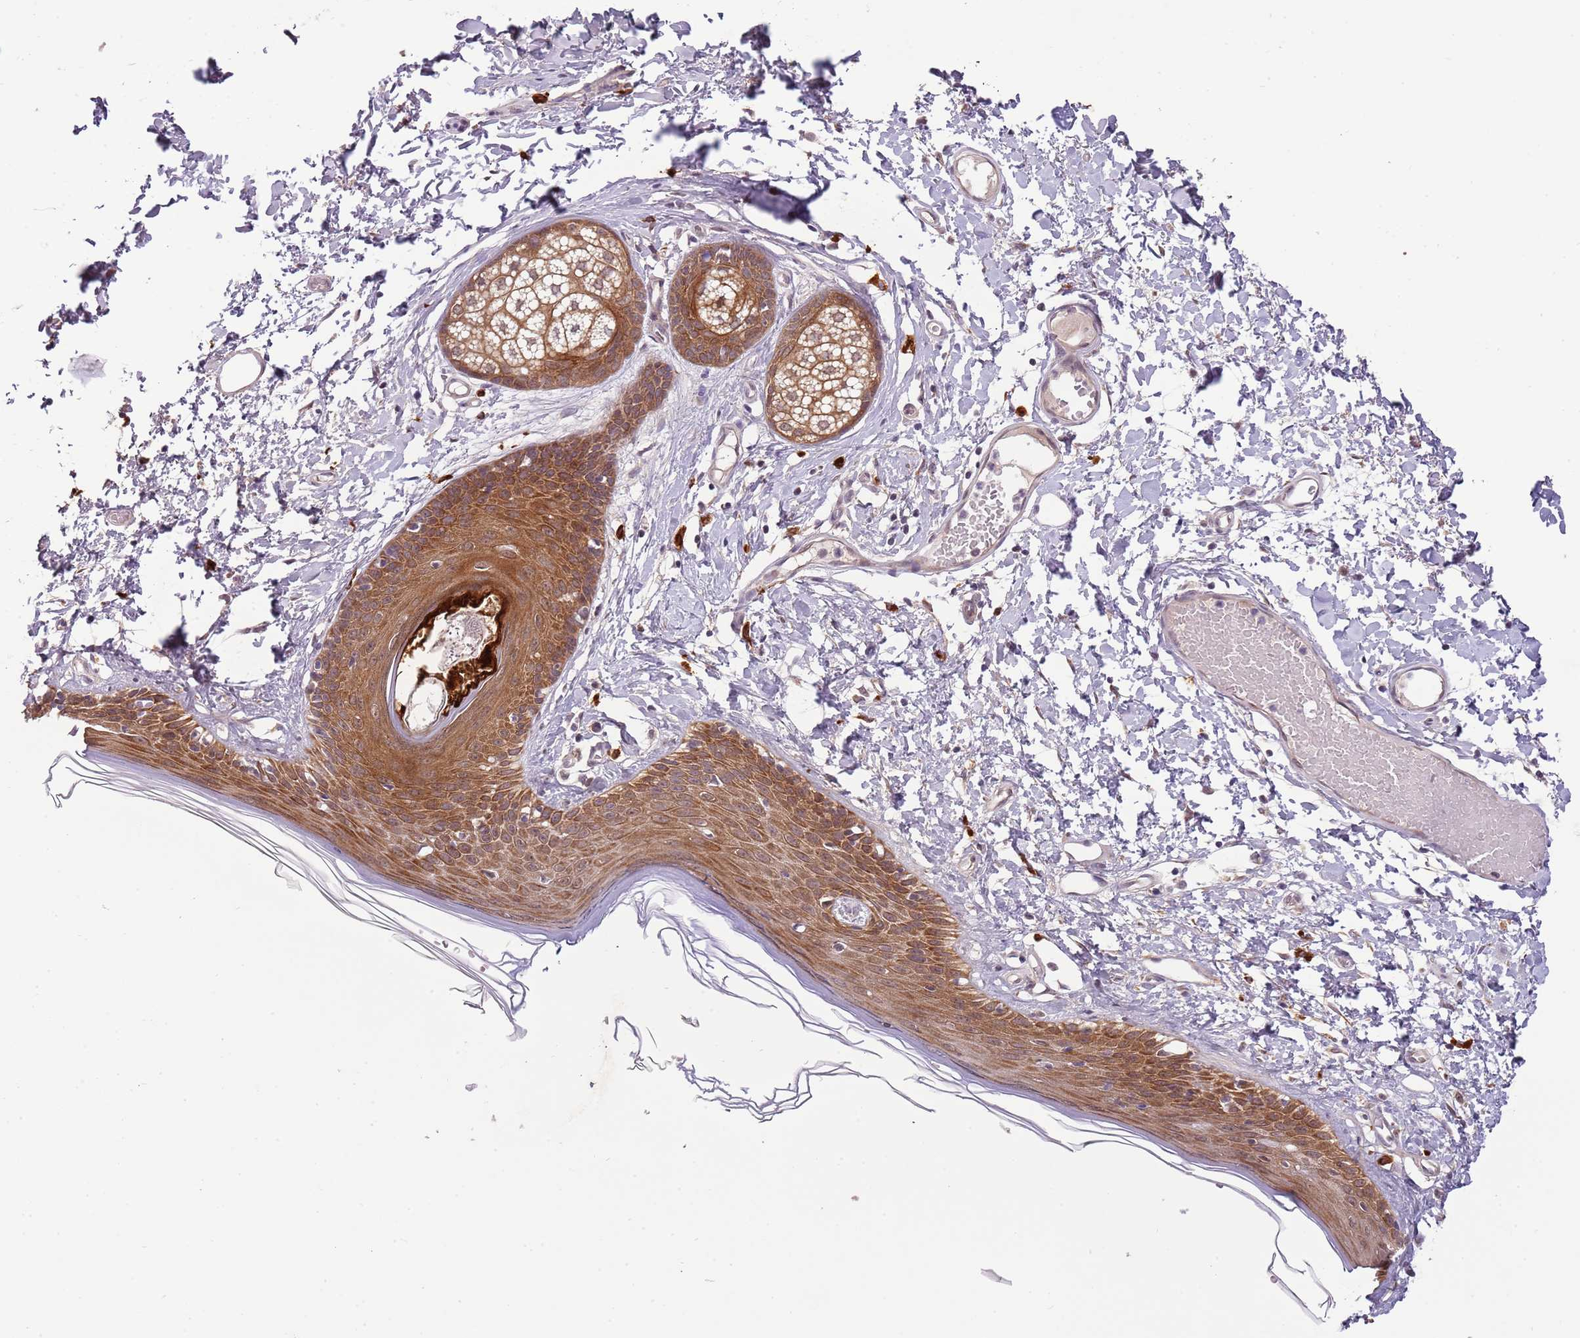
{"staining": {"intensity": "moderate", "quantity": ">75%", "location": "cytoplasmic/membranous"}, "tissue": "skin", "cell_type": "Epidermal cells", "image_type": "normal", "snomed": [{"axis": "morphology", "description": "Normal tissue, NOS"}, {"axis": "topography", "description": "Adipose tissue"}, {"axis": "topography", "description": "Vascular tissue"}, {"axis": "topography", "description": "Vulva"}, {"axis": "topography", "description": "Peripheral nerve tissue"}], "caption": "Protein expression analysis of normal human skin reveals moderate cytoplasmic/membranous expression in about >75% of epidermal cells.", "gene": "FAM120AOS", "patient": {"sex": "female", "age": 86}}